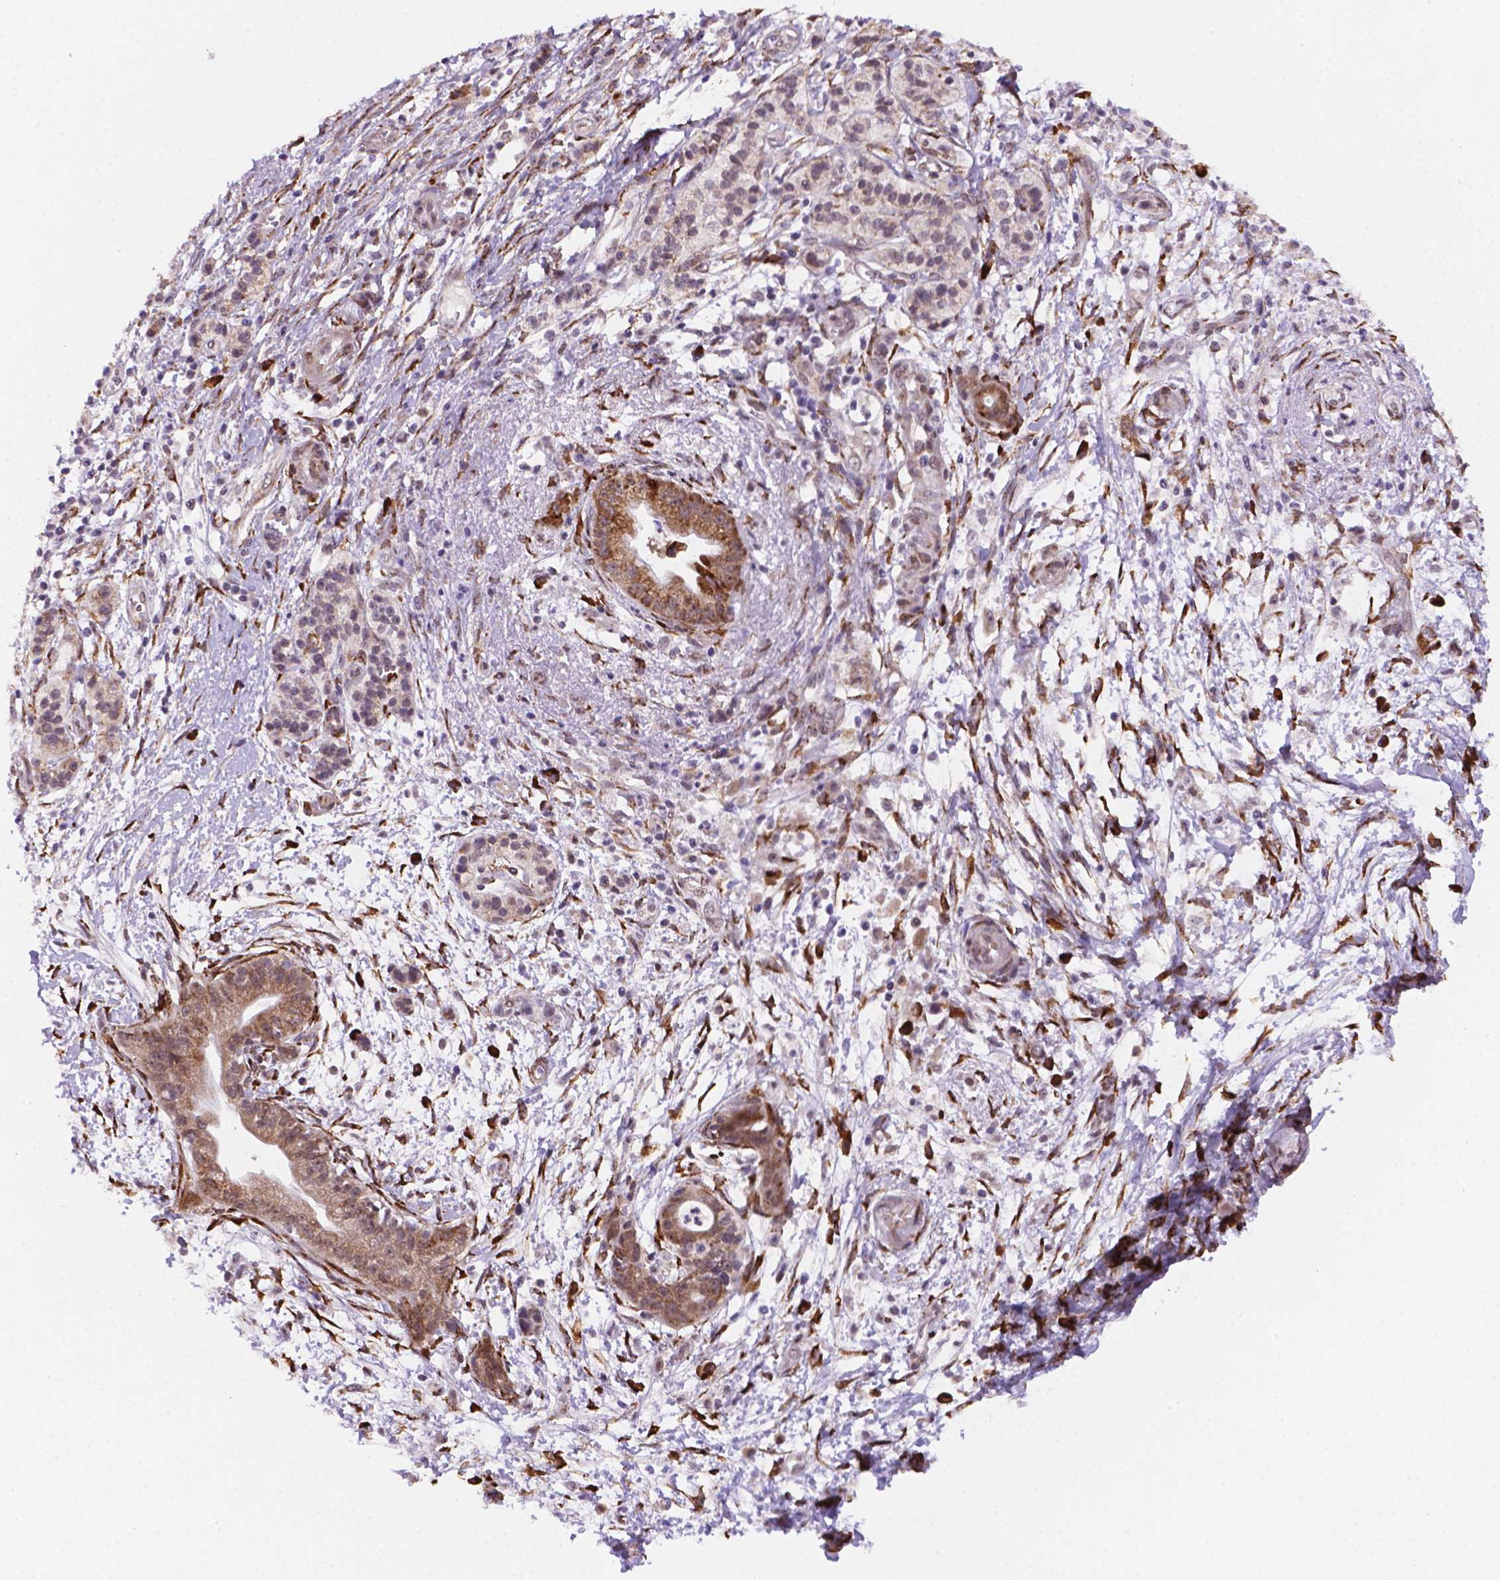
{"staining": {"intensity": "moderate", "quantity": ">75%", "location": "cytoplasmic/membranous"}, "tissue": "pancreatic cancer", "cell_type": "Tumor cells", "image_type": "cancer", "snomed": [{"axis": "morphology", "description": "Normal tissue, NOS"}, {"axis": "morphology", "description": "Adenocarcinoma, NOS"}, {"axis": "topography", "description": "Lymph node"}, {"axis": "topography", "description": "Pancreas"}], "caption": "Pancreatic cancer (adenocarcinoma) tissue reveals moderate cytoplasmic/membranous expression in approximately >75% of tumor cells", "gene": "FNIP1", "patient": {"sex": "female", "age": 58}}